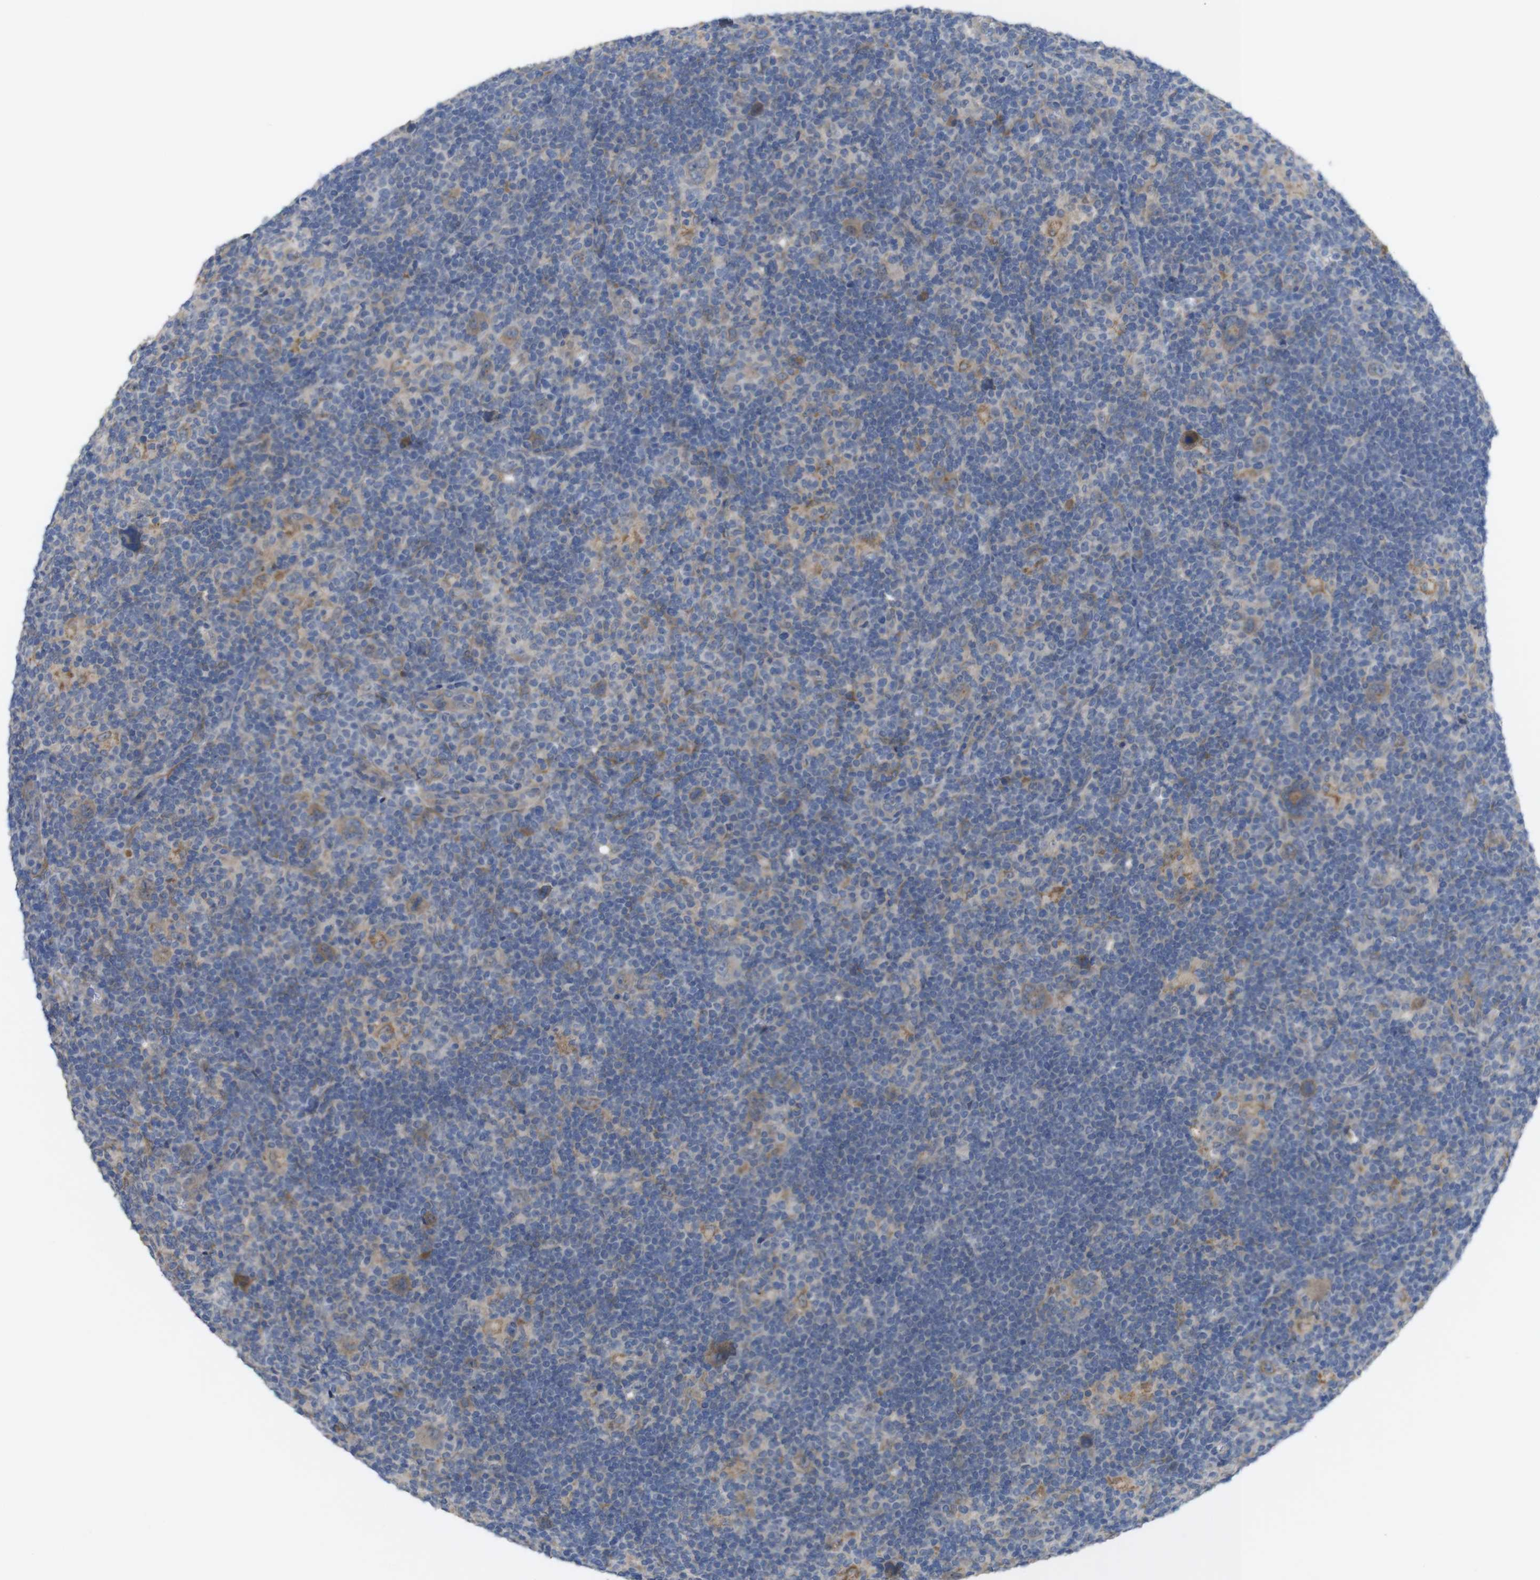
{"staining": {"intensity": "moderate", "quantity": ">75%", "location": "cytoplasmic/membranous"}, "tissue": "lymphoma", "cell_type": "Tumor cells", "image_type": "cancer", "snomed": [{"axis": "morphology", "description": "Hodgkin's disease, NOS"}, {"axis": "topography", "description": "Lymph node"}], "caption": "Immunohistochemistry (IHC) micrograph of human Hodgkin's disease stained for a protein (brown), which reveals medium levels of moderate cytoplasmic/membranous expression in about >75% of tumor cells.", "gene": "BCAR3", "patient": {"sex": "female", "age": 57}}